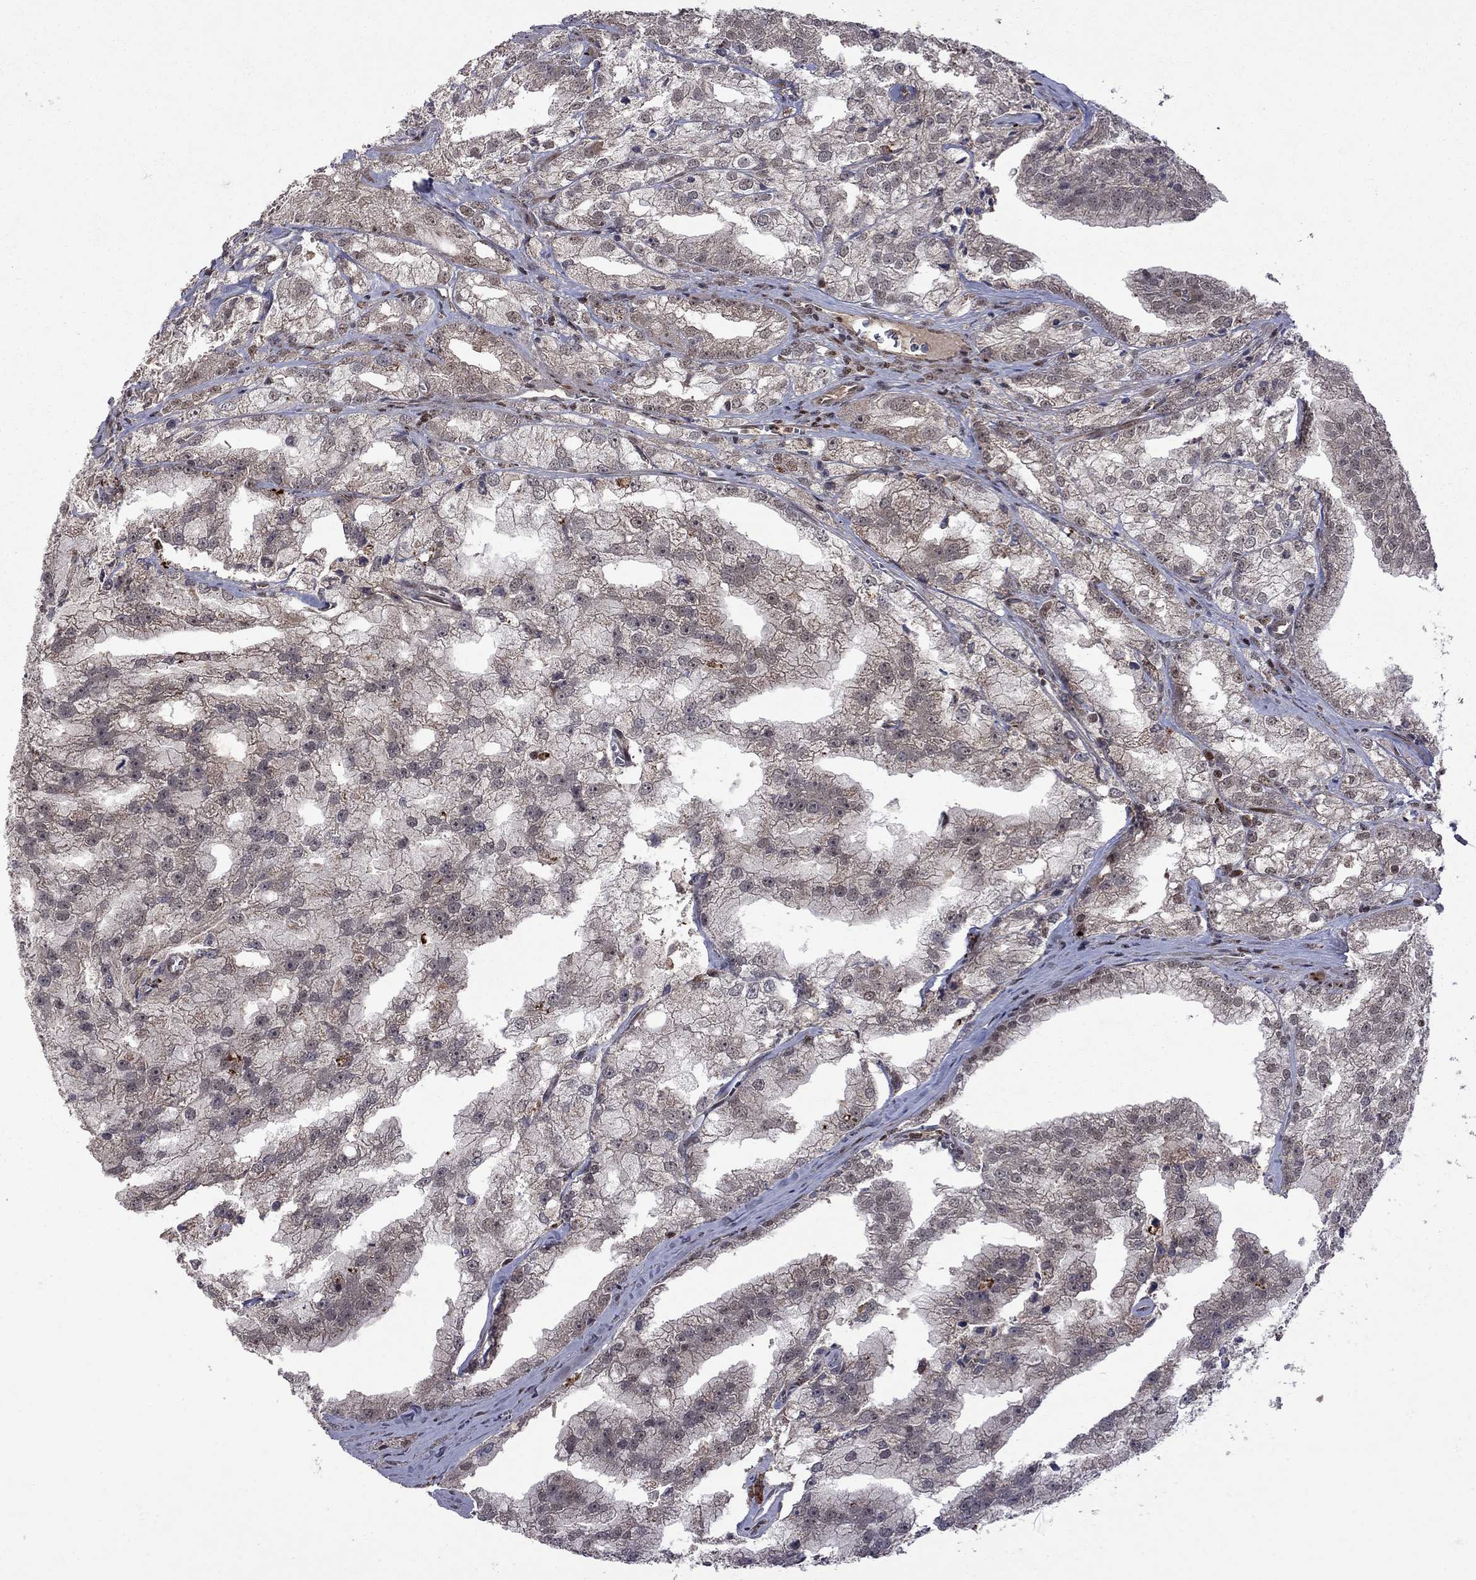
{"staining": {"intensity": "negative", "quantity": "none", "location": "none"}, "tissue": "prostate cancer", "cell_type": "Tumor cells", "image_type": "cancer", "snomed": [{"axis": "morphology", "description": "Adenocarcinoma, NOS"}, {"axis": "topography", "description": "Prostate"}], "caption": "This is an IHC micrograph of prostate cancer (adenocarcinoma). There is no positivity in tumor cells.", "gene": "IPP", "patient": {"sex": "male", "age": 70}}